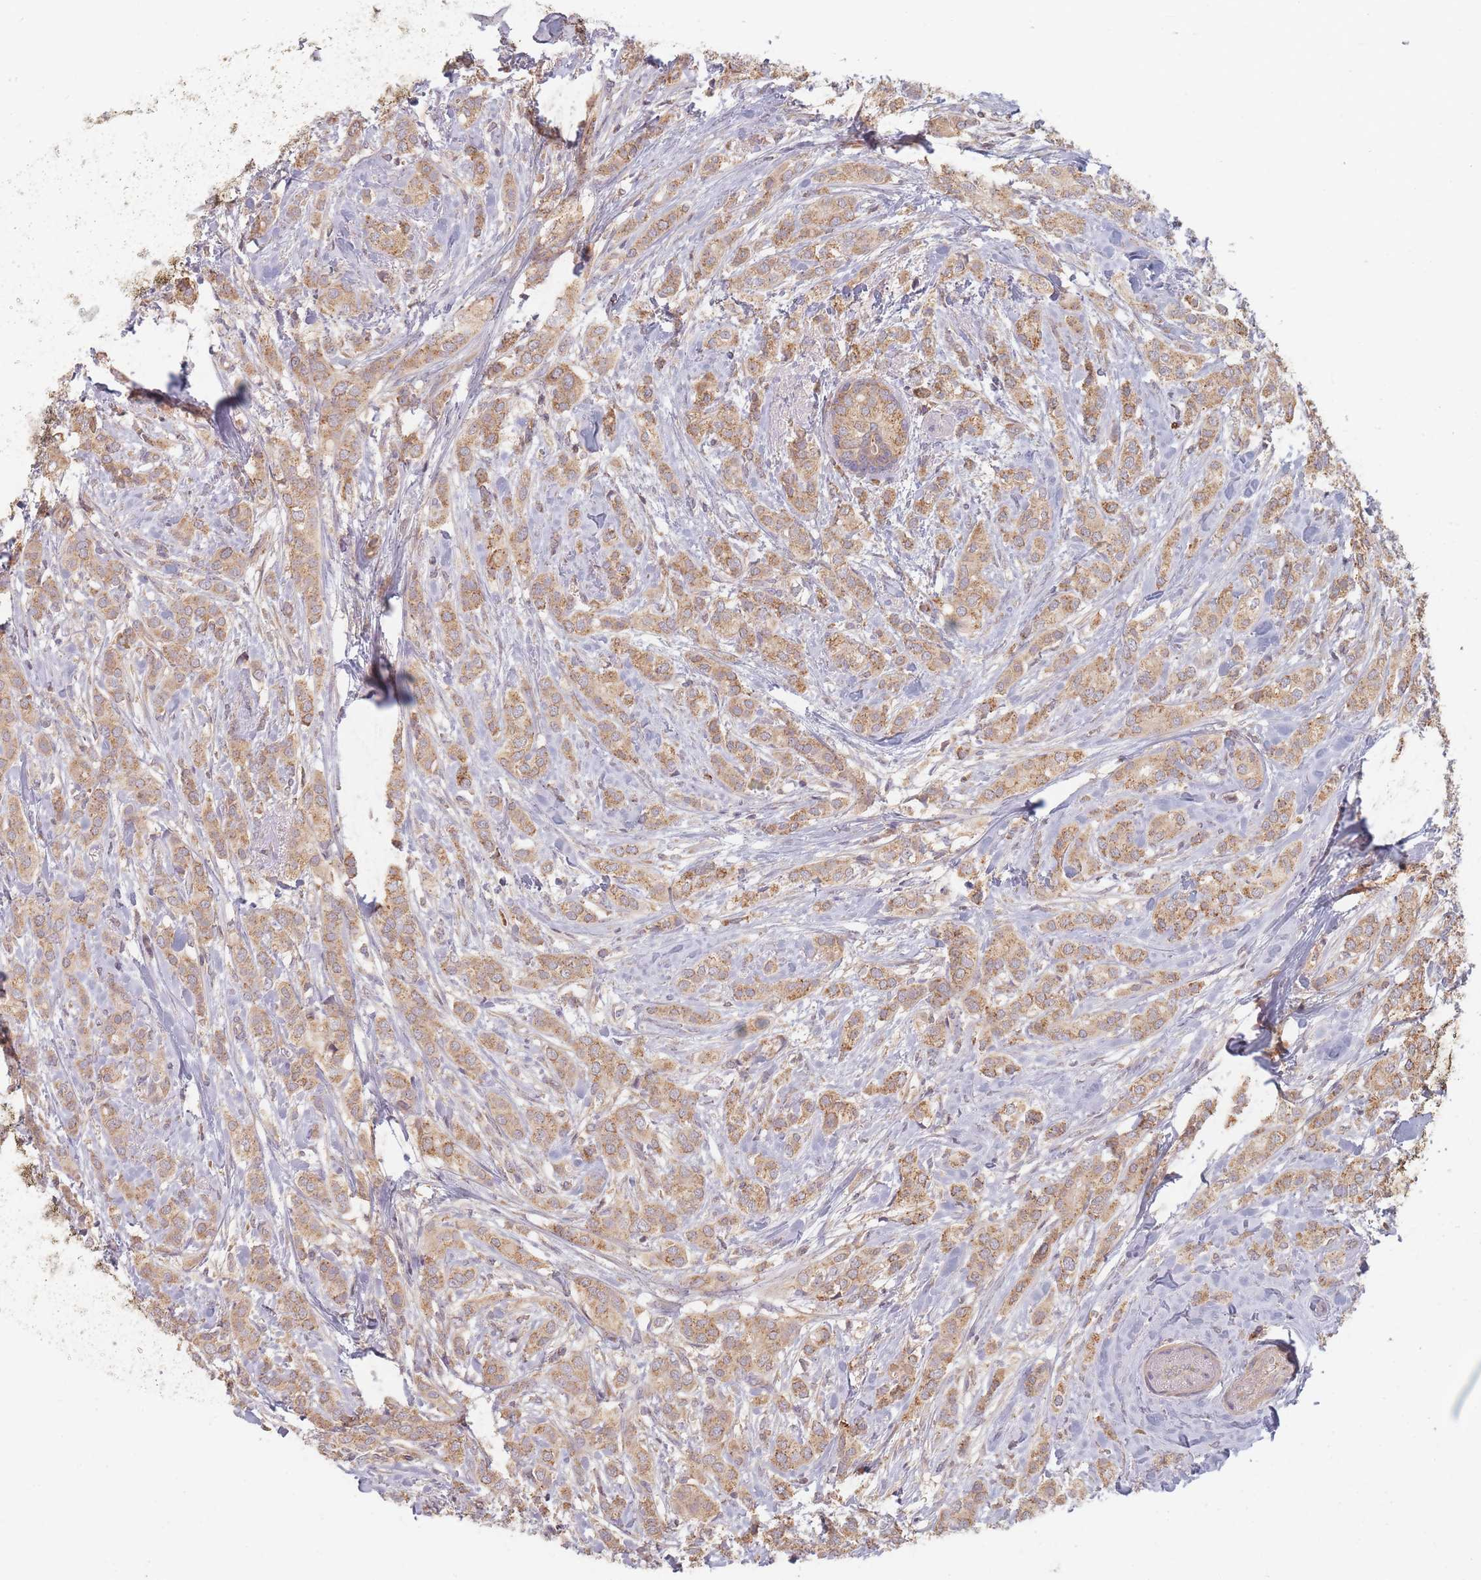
{"staining": {"intensity": "moderate", "quantity": ">75%", "location": "cytoplasmic/membranous"}, "tissue": "breast cancer", "cell_type": "Tumor cells", "image_type": "cancer", "snomed": [{"axis": "morphology", "description": "Duct carcinoma"}, {"axis": "topography", "description": "Breast"}], "caption": "The histopathology image displays staining of breast cancer, revealing moderate cytoplasmic/membranous protein positivity (brown color) within tumor cells.", "gene": "SLC35F3", "patient": {"sex": "female", "age": 73}}